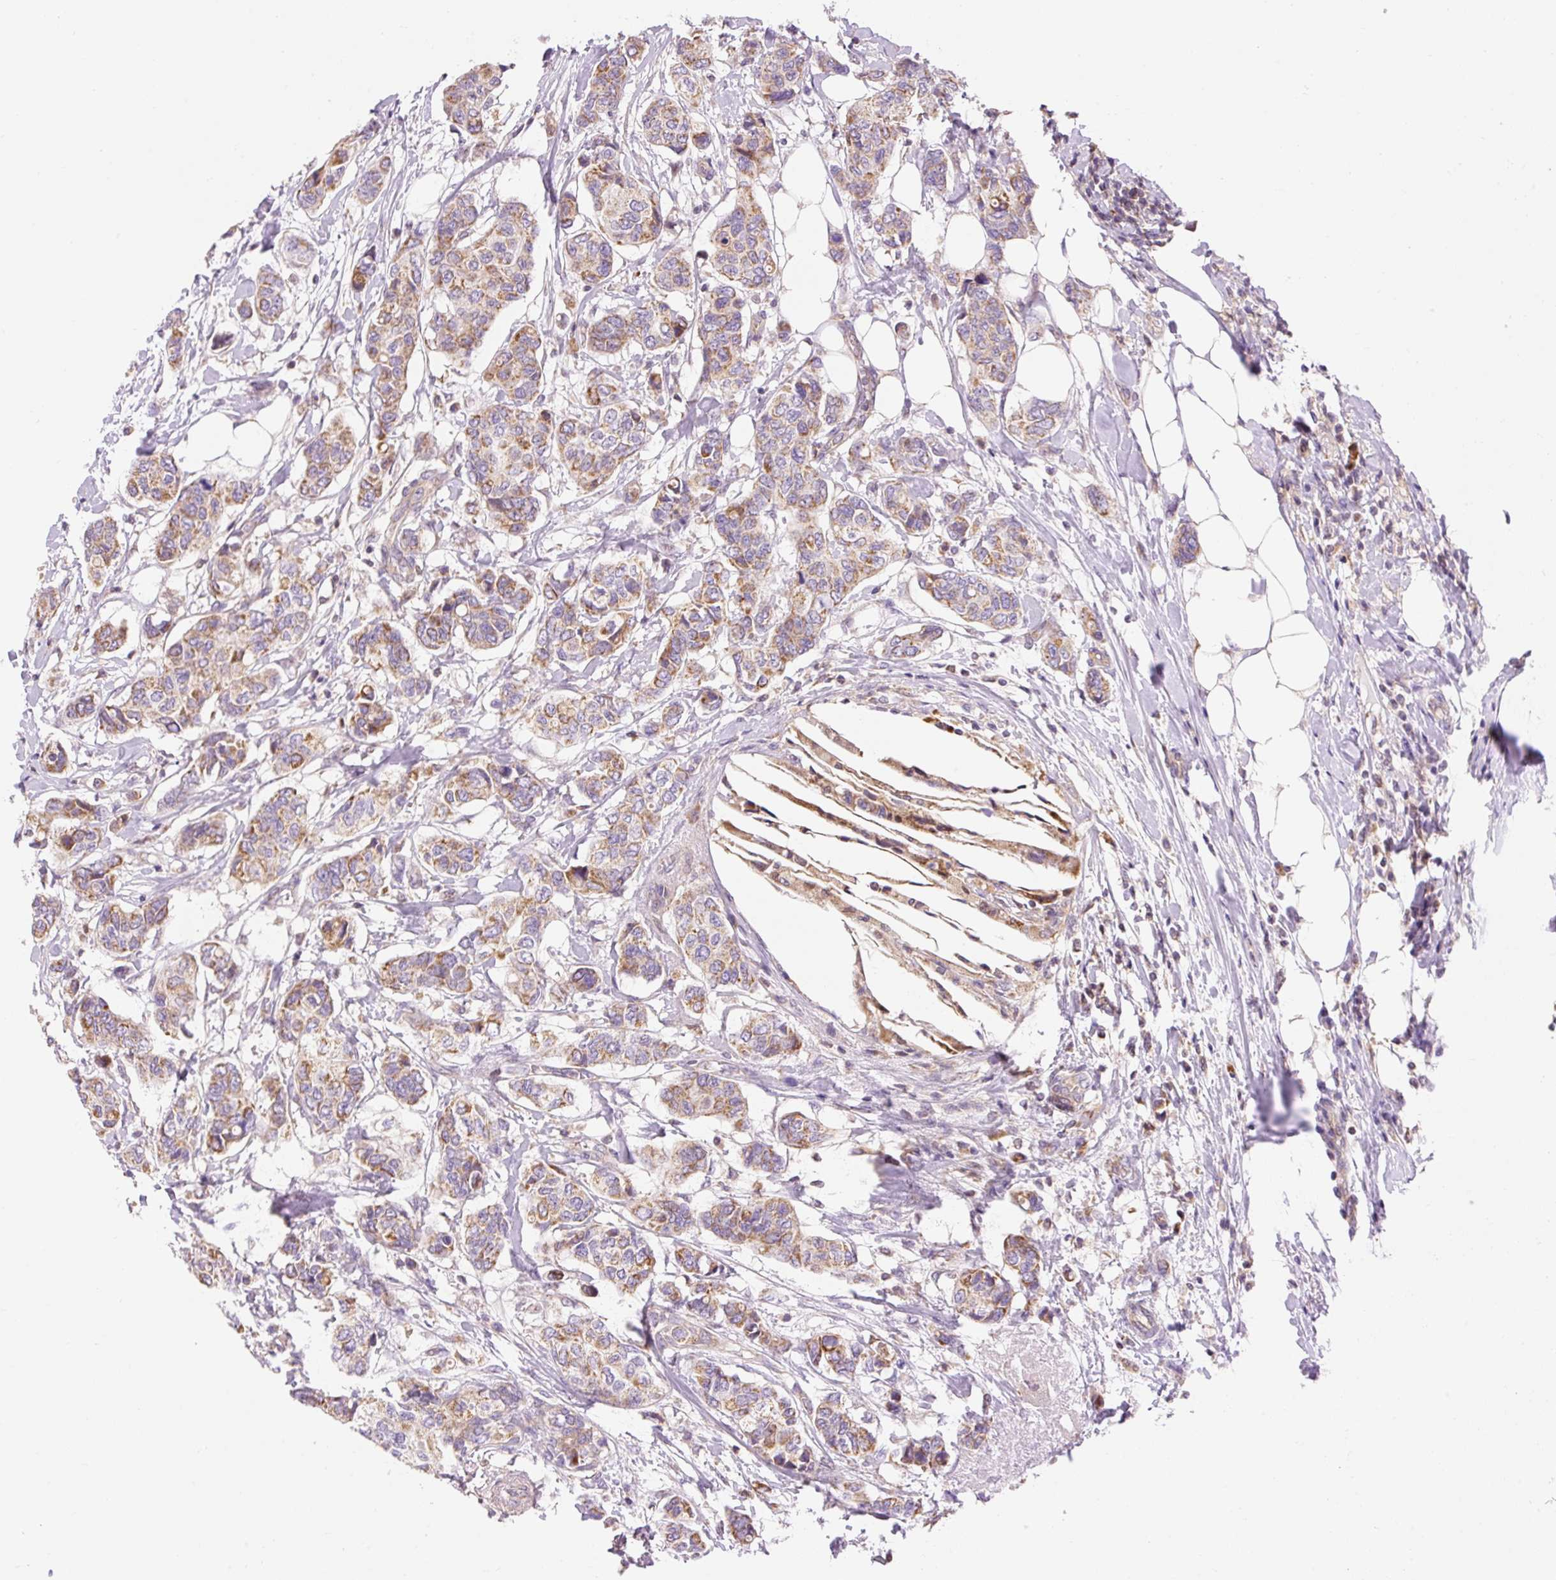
{"staining": {"intensity": "moderate", "quantity": ">75%", "location": "cytoplasmic/membranous"}, "tissue": "breast cancer", "cell_type": "Tumor cells", "image_type": "cancer", "snomed": [{"axis": "morphology", "description": "Lobular carcinoma"}, {"axis": "topography", "description": "Breast"}], "caption": "Breast lobular carcinoma stained with a protein marker reveals moderate staining in tumor cells.", "gene": "IMMT", "patient": {"sex": "female", "age": 51}}